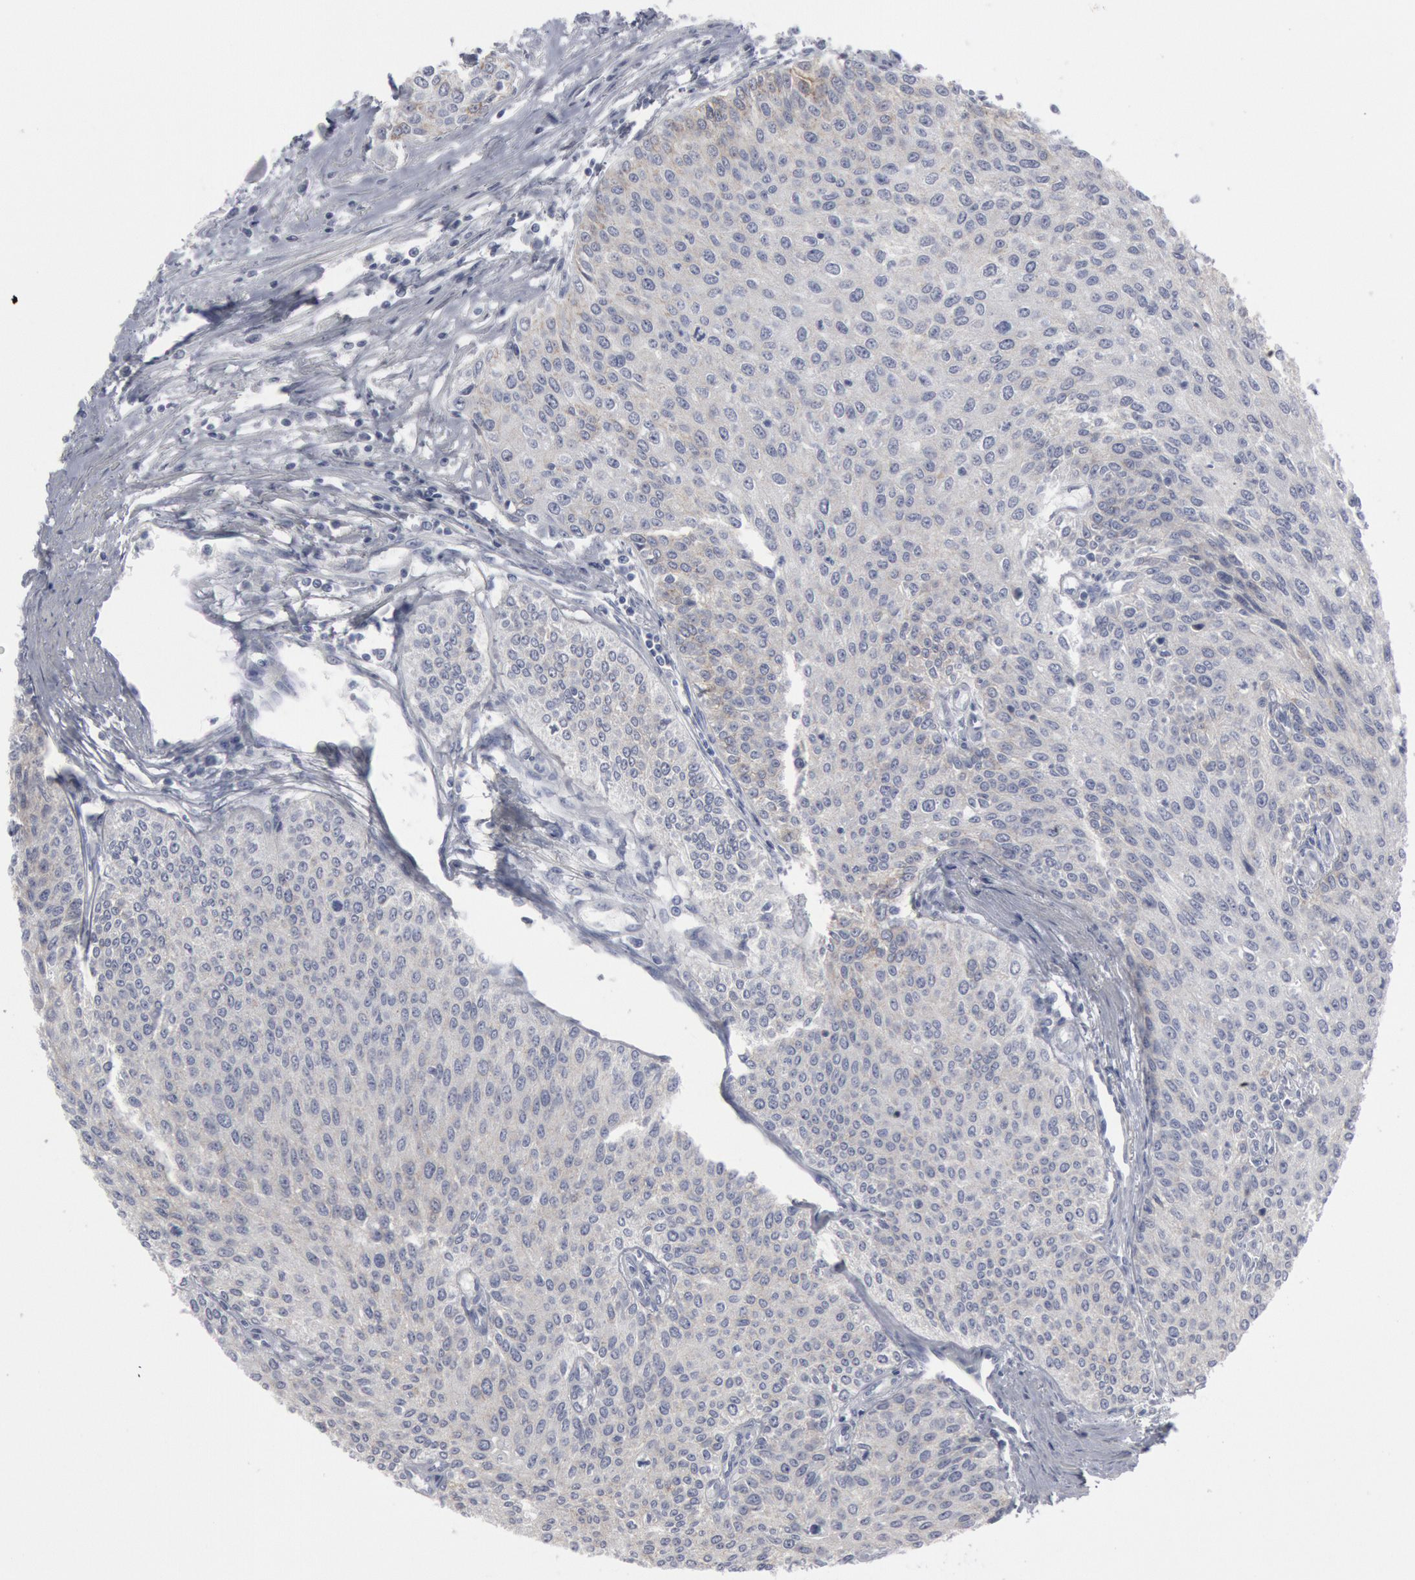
{"staining": {"intensity": "weak", "quantity": "<25%", "location": "cytoplasmic/membranous"}, "tissue": "urothelial cancer", "cell_type": "Tumor cells", "image_type": "cancer", "snomed": [{"axis": "morphology", "description": "Urothelial carcinoma, Low grade"}, {"axis": "topography", "description": "Urinary bladder"}], "caption": "The immunohistochemistry (IHC) photomicrograph has no significant expression in tumor cells of urothelial carcinoma (low-grade) tissue.", "gene": "DMC1", "patient": {"sex": "female", "age": 73}}